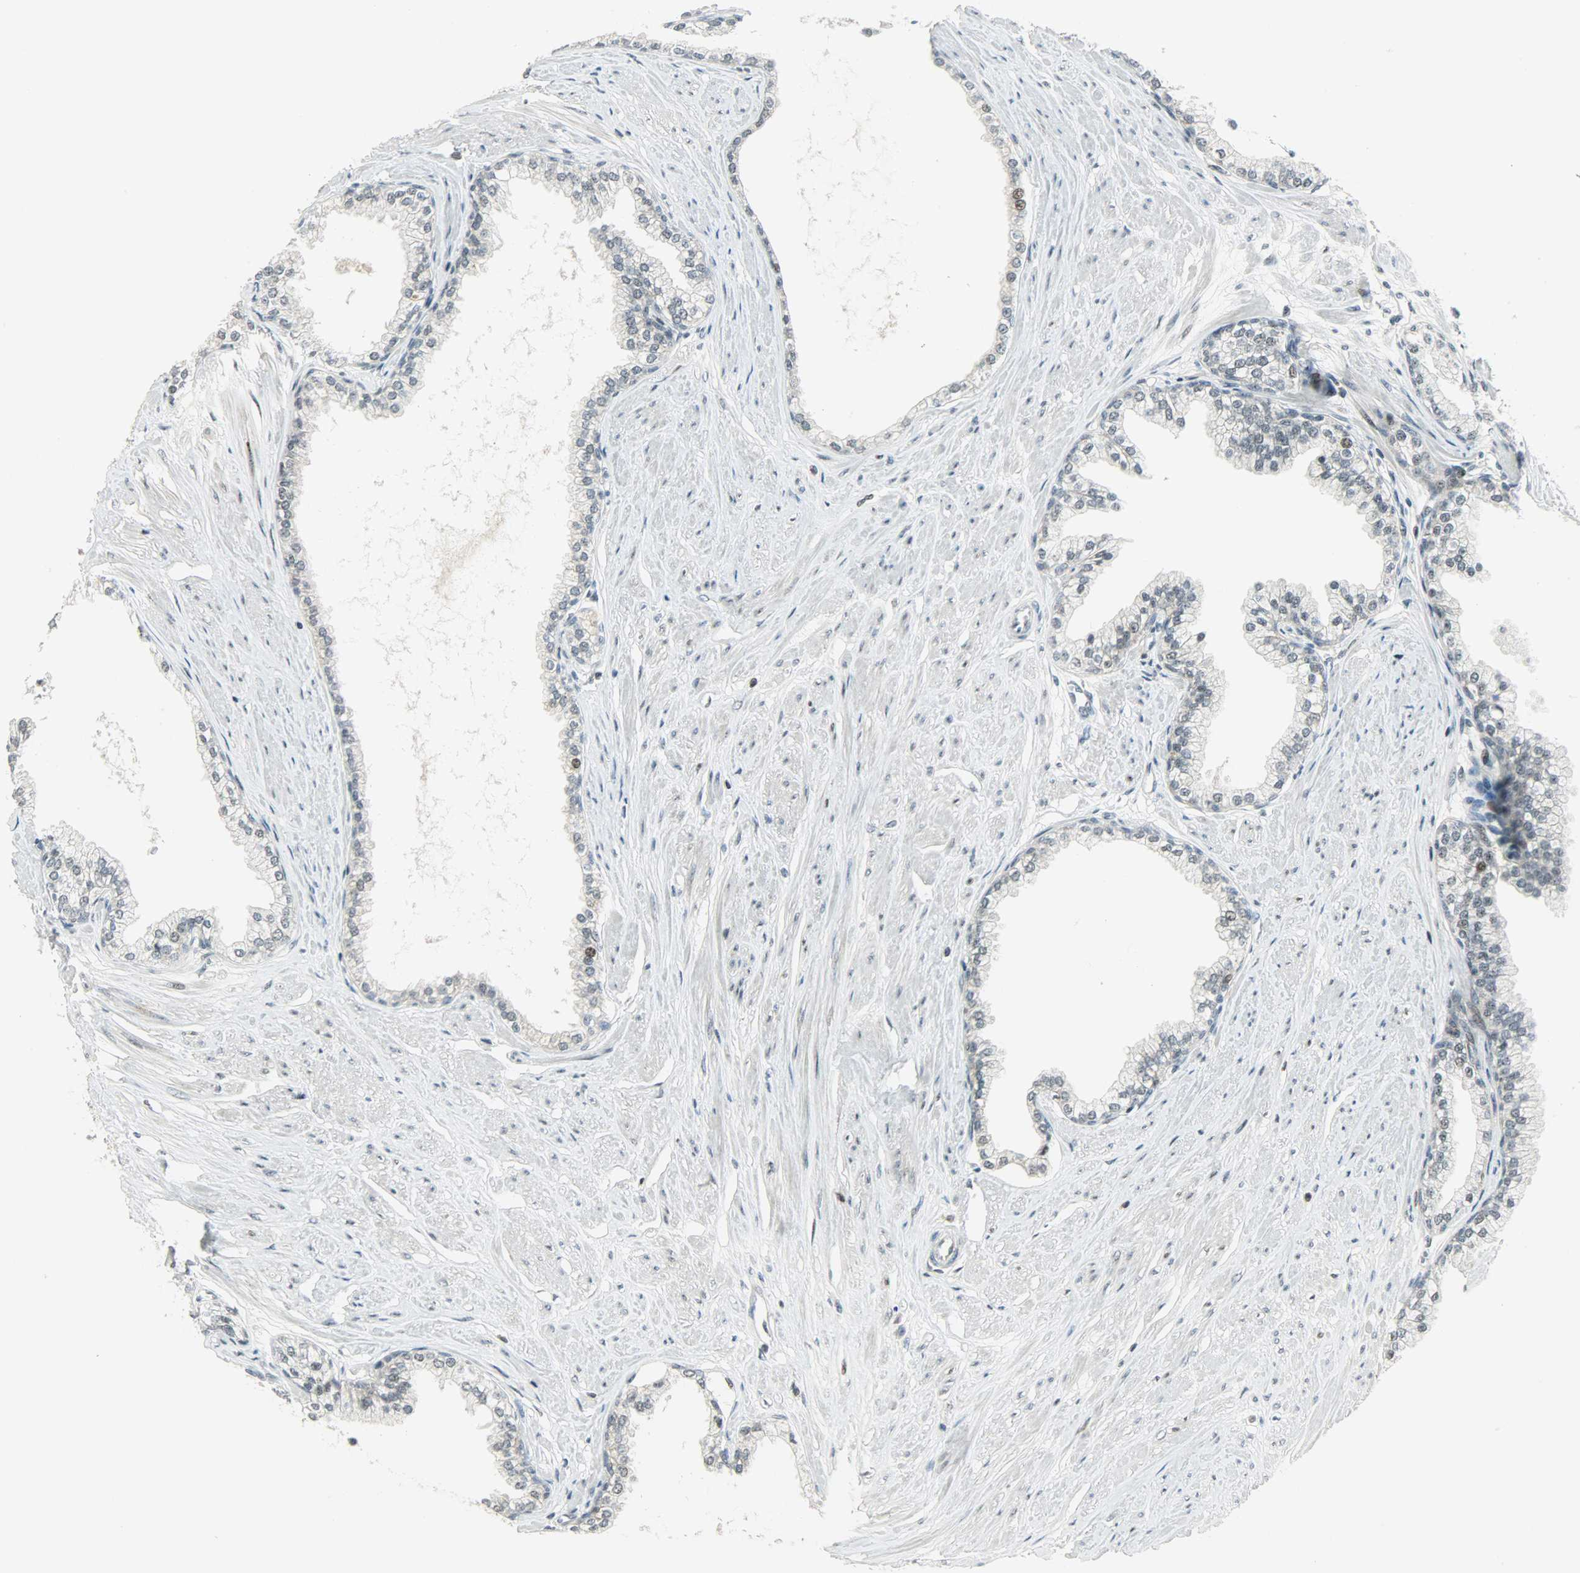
{"staining": {"intensity": "weak", "quantity": ">75%", "location": "cytoplasmic/membranous,nuclear"}, "tissue": "prostate", "cell_type": "Glandular cells", "image_type": "normal", "snomed": [{"axis": "morphology", "description": "Normal tissue, NOS"}, {"axis": "topography", "description": "Prostate"}], "caption": "Normal prostate exhibits weak cytoplasmic/membranous,nuclear positivity in about >75% of glandular cells.", "gene": "IL15", "patient": {"sex": "male", "age": 64}}